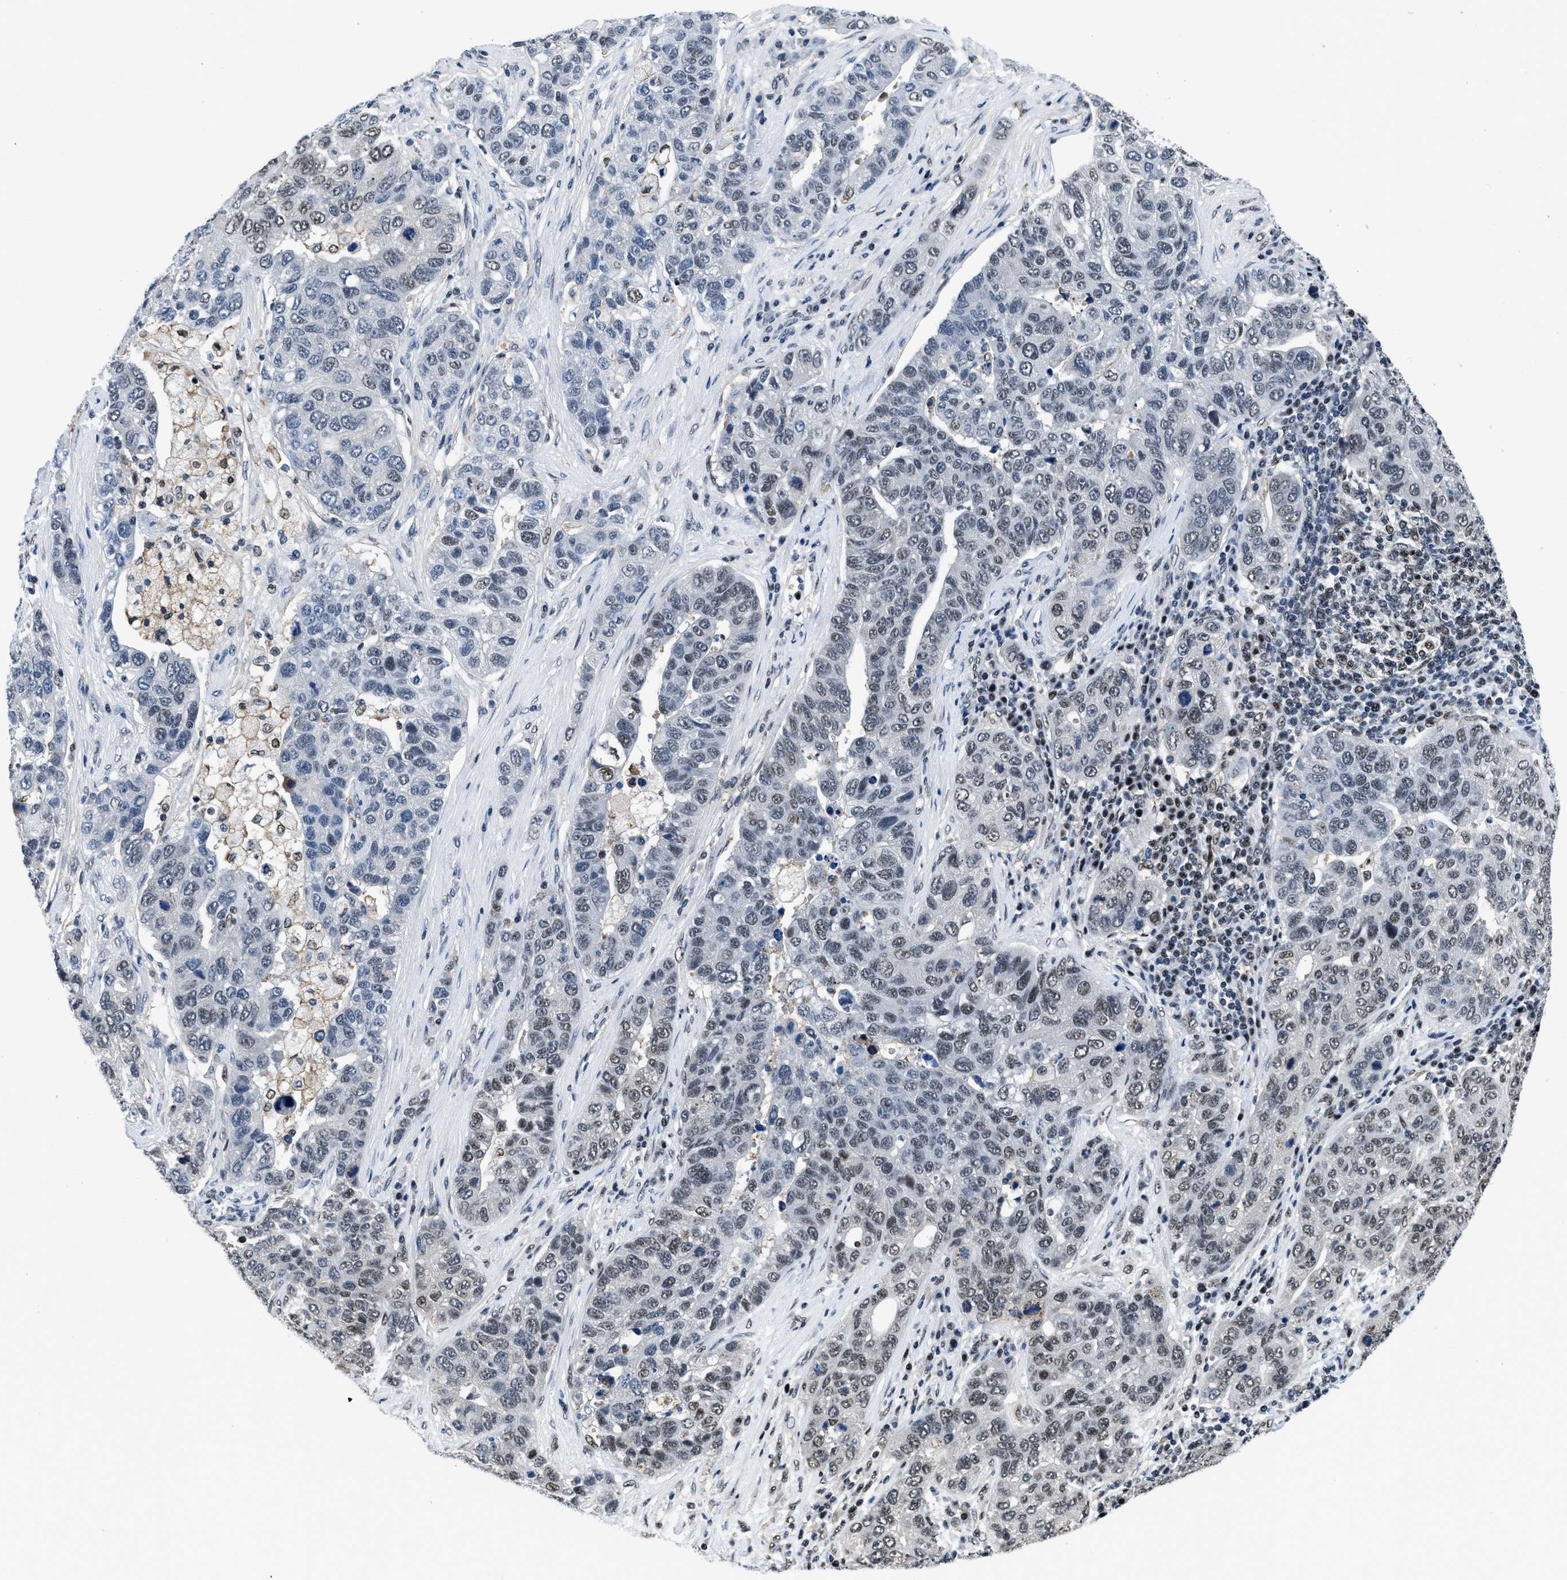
{"staining": {"intensity": "moderate", "quantity": "<25%", "location": "nuclear"}, "tissue": "pancreatic cancer", "cell_type": "Tumor cells", "image_type": "cancer", "snomed": [{"axis": "morphology", "description": "Adenocarcinoma, NOS"}, {"axis": "topography", "description": "Pancreas"}], "caption": "Protein positivity by immunohistochemistry demonstrates moderate nuclear expression in about <25% of tumor cells in pancreatic cancer (adenocarcinoma).", "gene": "HNRNPH2", "patient": {"sex": "female", "age": 61}}